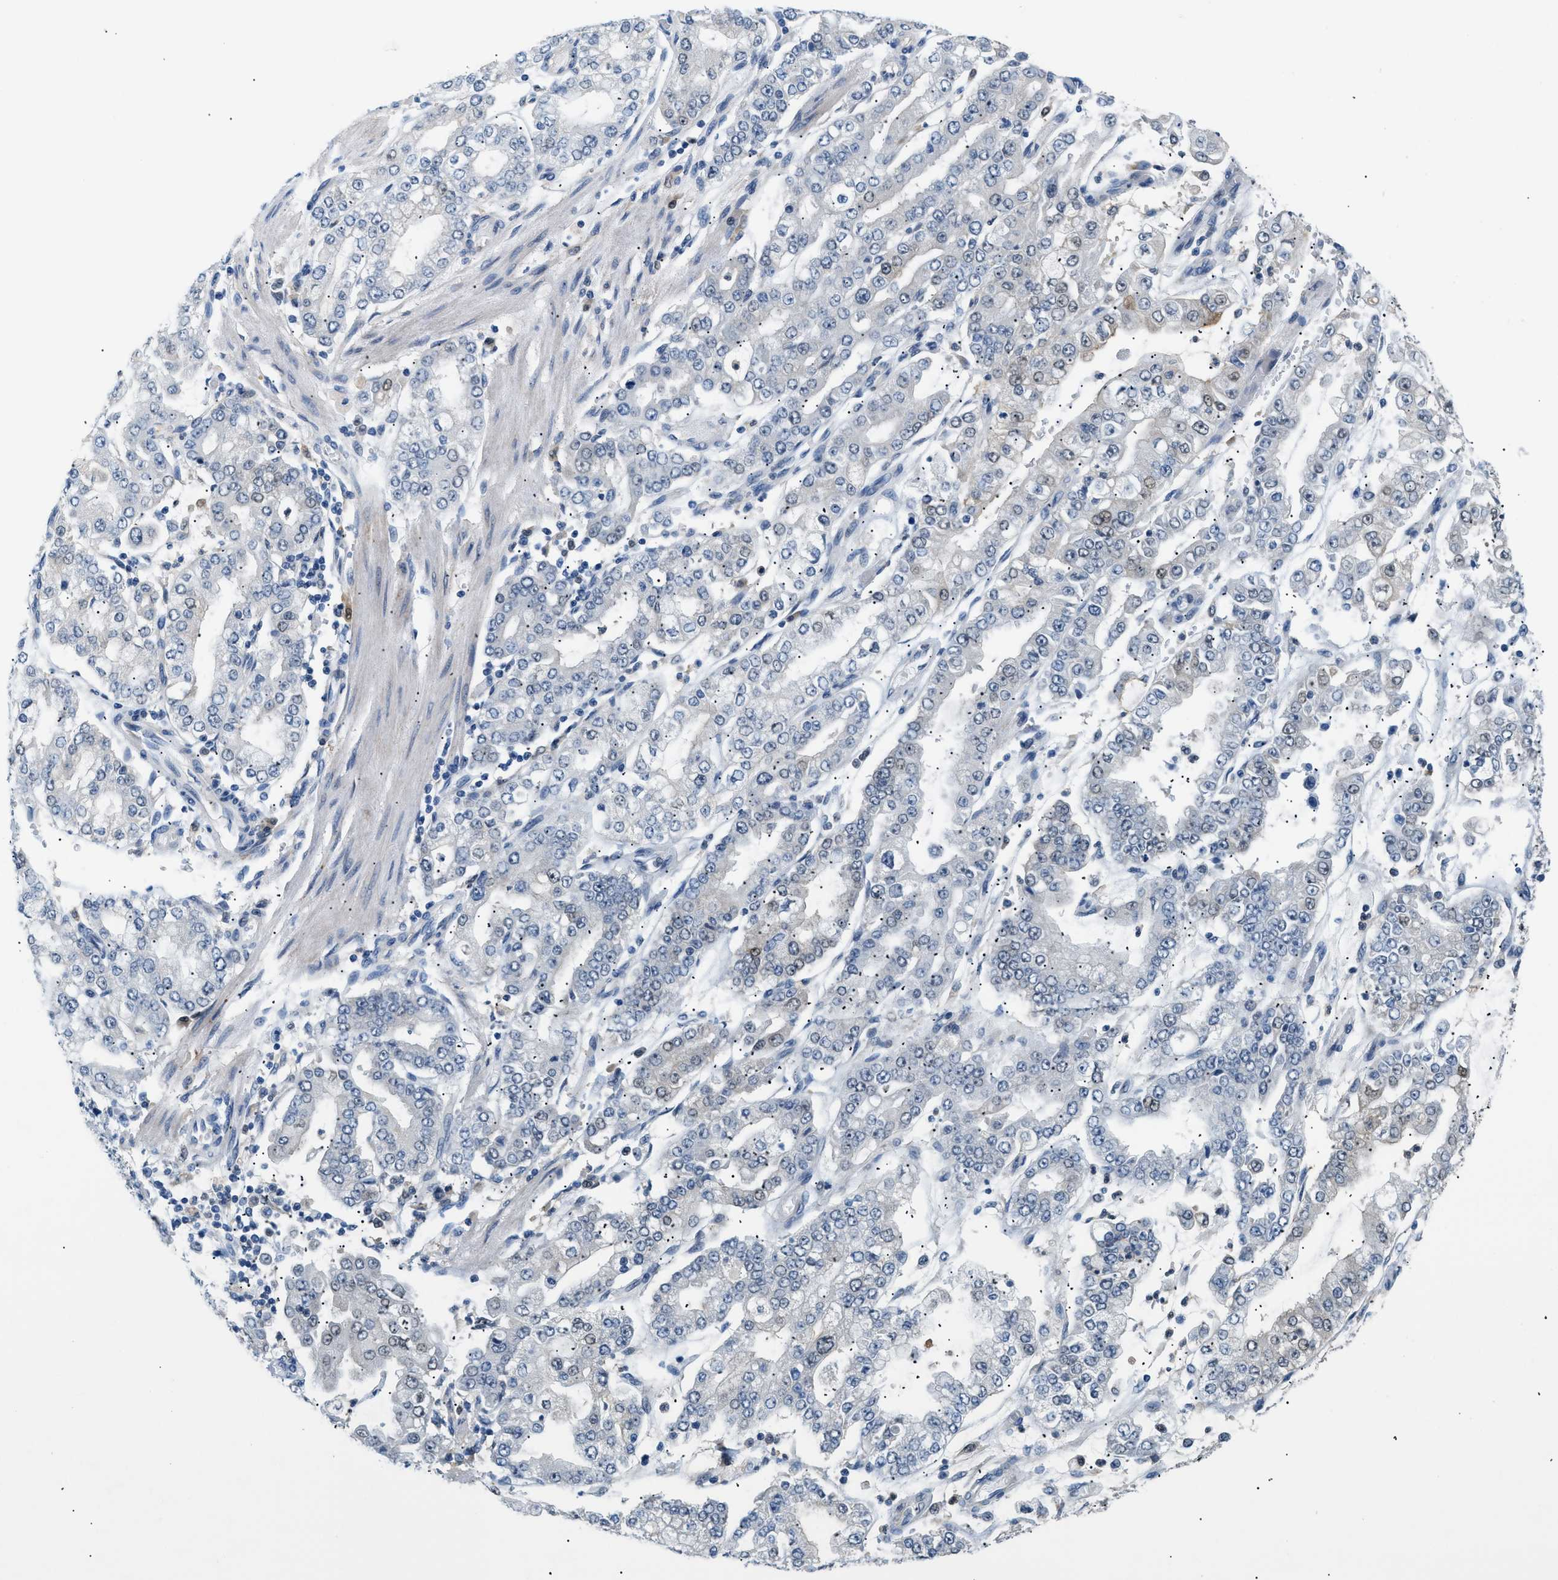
{"staining": {"intensity": "negative", "quantity": "none", "location": "none"}, "tissue": "stomach cancer", "cell_type": "Tumor cells", "image_type": "cancer", "snomed": [{"axis": "morphology", "description": "Adenocarcinoma, NOS"}, {"axis": "topography", "description": "Stomach"}], "caption": "Immunohistochemistry (IHC) photomicrograph of neoplastic tissue: human stomach cancer (adenocarcinoma) stained with DAB (3,3'-diaminobenzidine) displays no significant protein expression in tumor cells.", "gene": "AKR1A1", "patient": {"sex": "male", "age": 76}}